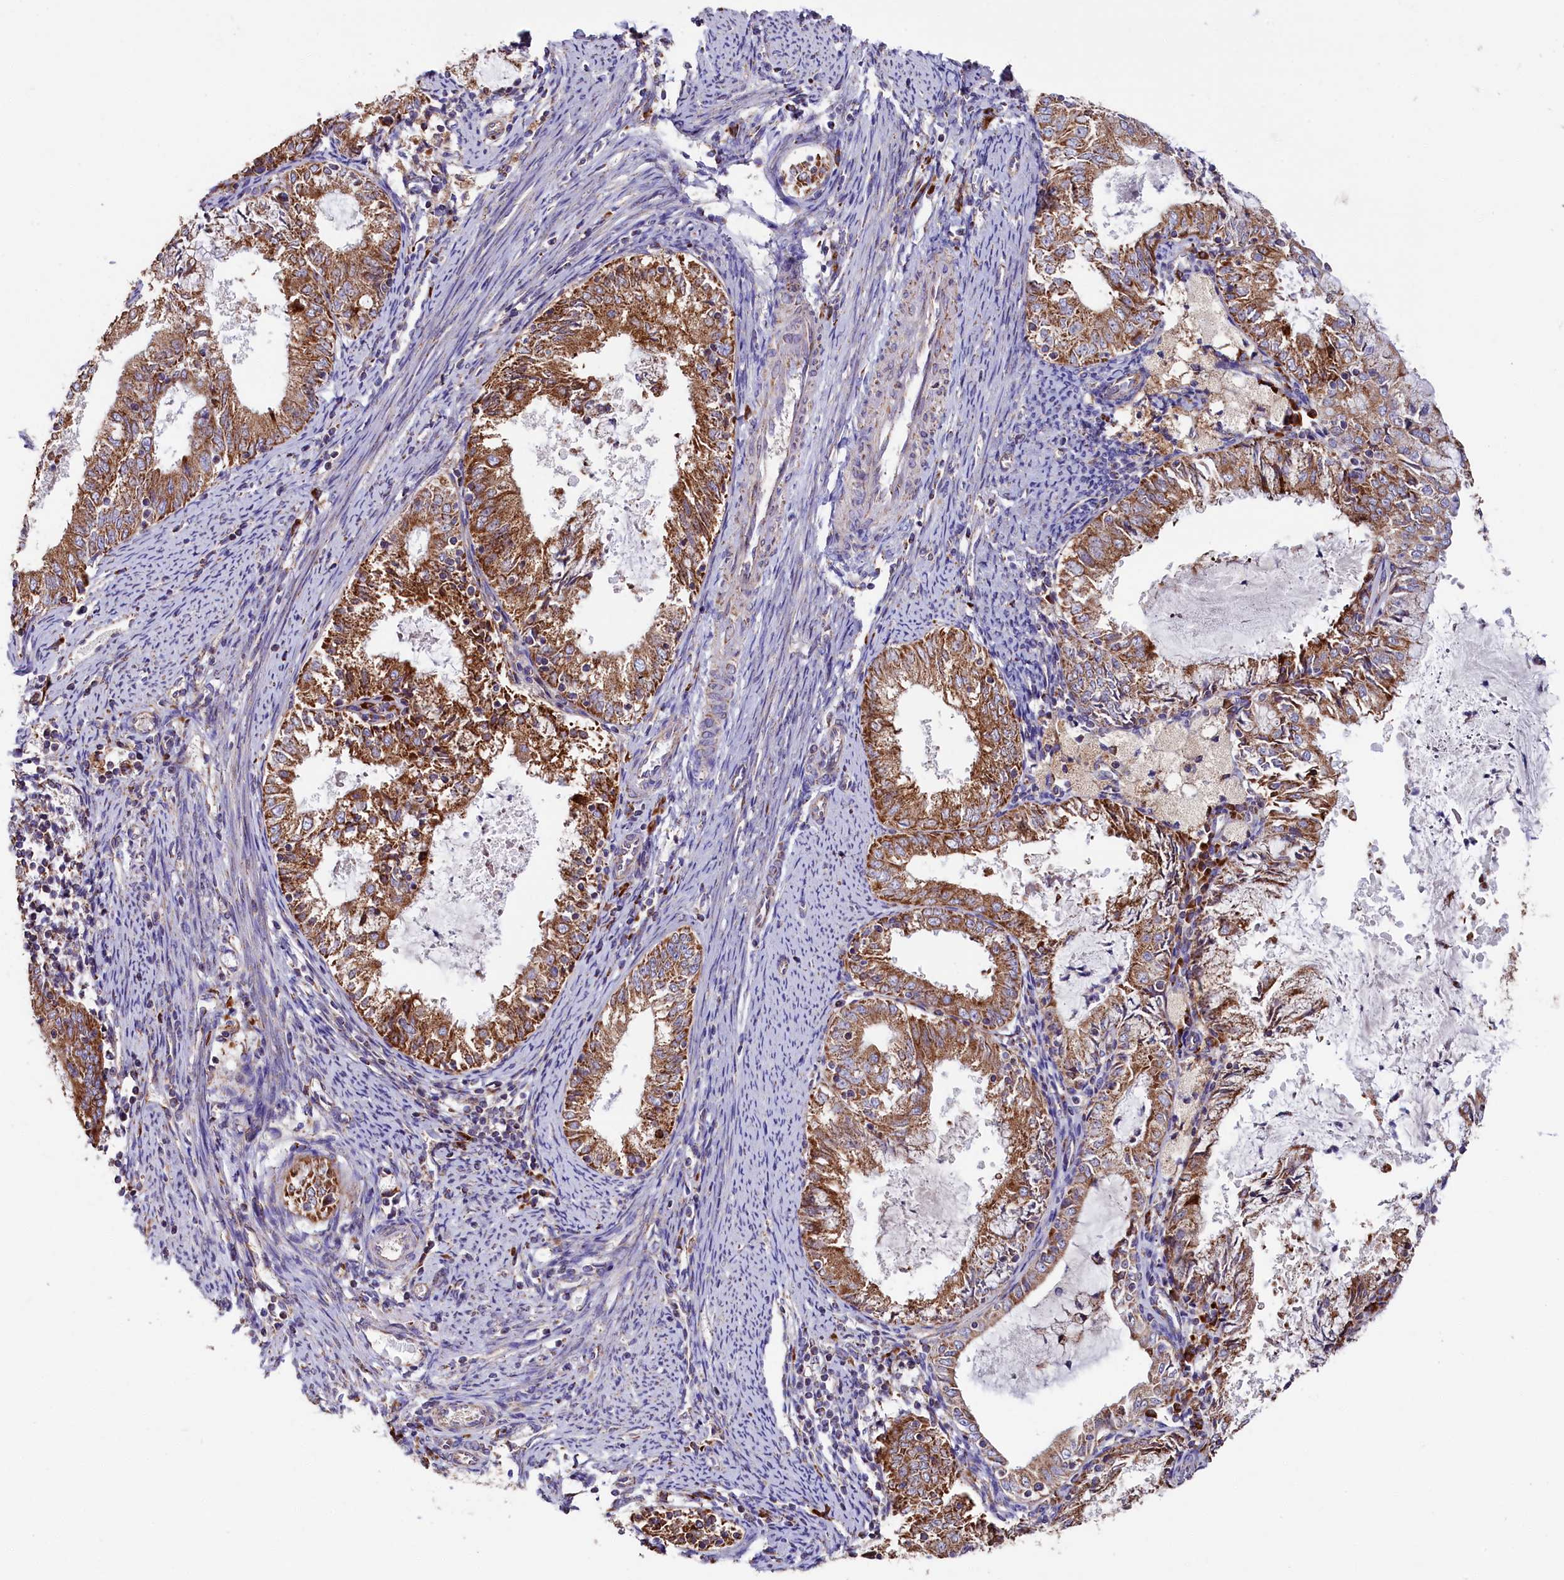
{"staining": {"intensity": "moderate", "quantity": ">75%", "location": "cytoplasmic/membranous"}, "tissue": "endometrial cancer", "cell_type": "Tumor cells", "image_type": "cancer", "snomed": [{"axis": "morphology", "description": "Adenocarcinoma, NOS"}, {"axis": "topography", "description": "Endometrium"}], "caption": "This image displays IHC staining of endometrial adenocarcinoma, with medium moderate cytoplasmic/membranous expression in approximately >75% of tumor cells.", "gene": "ZSWIM1", "patient": {"sex": "female", "age": 57}}